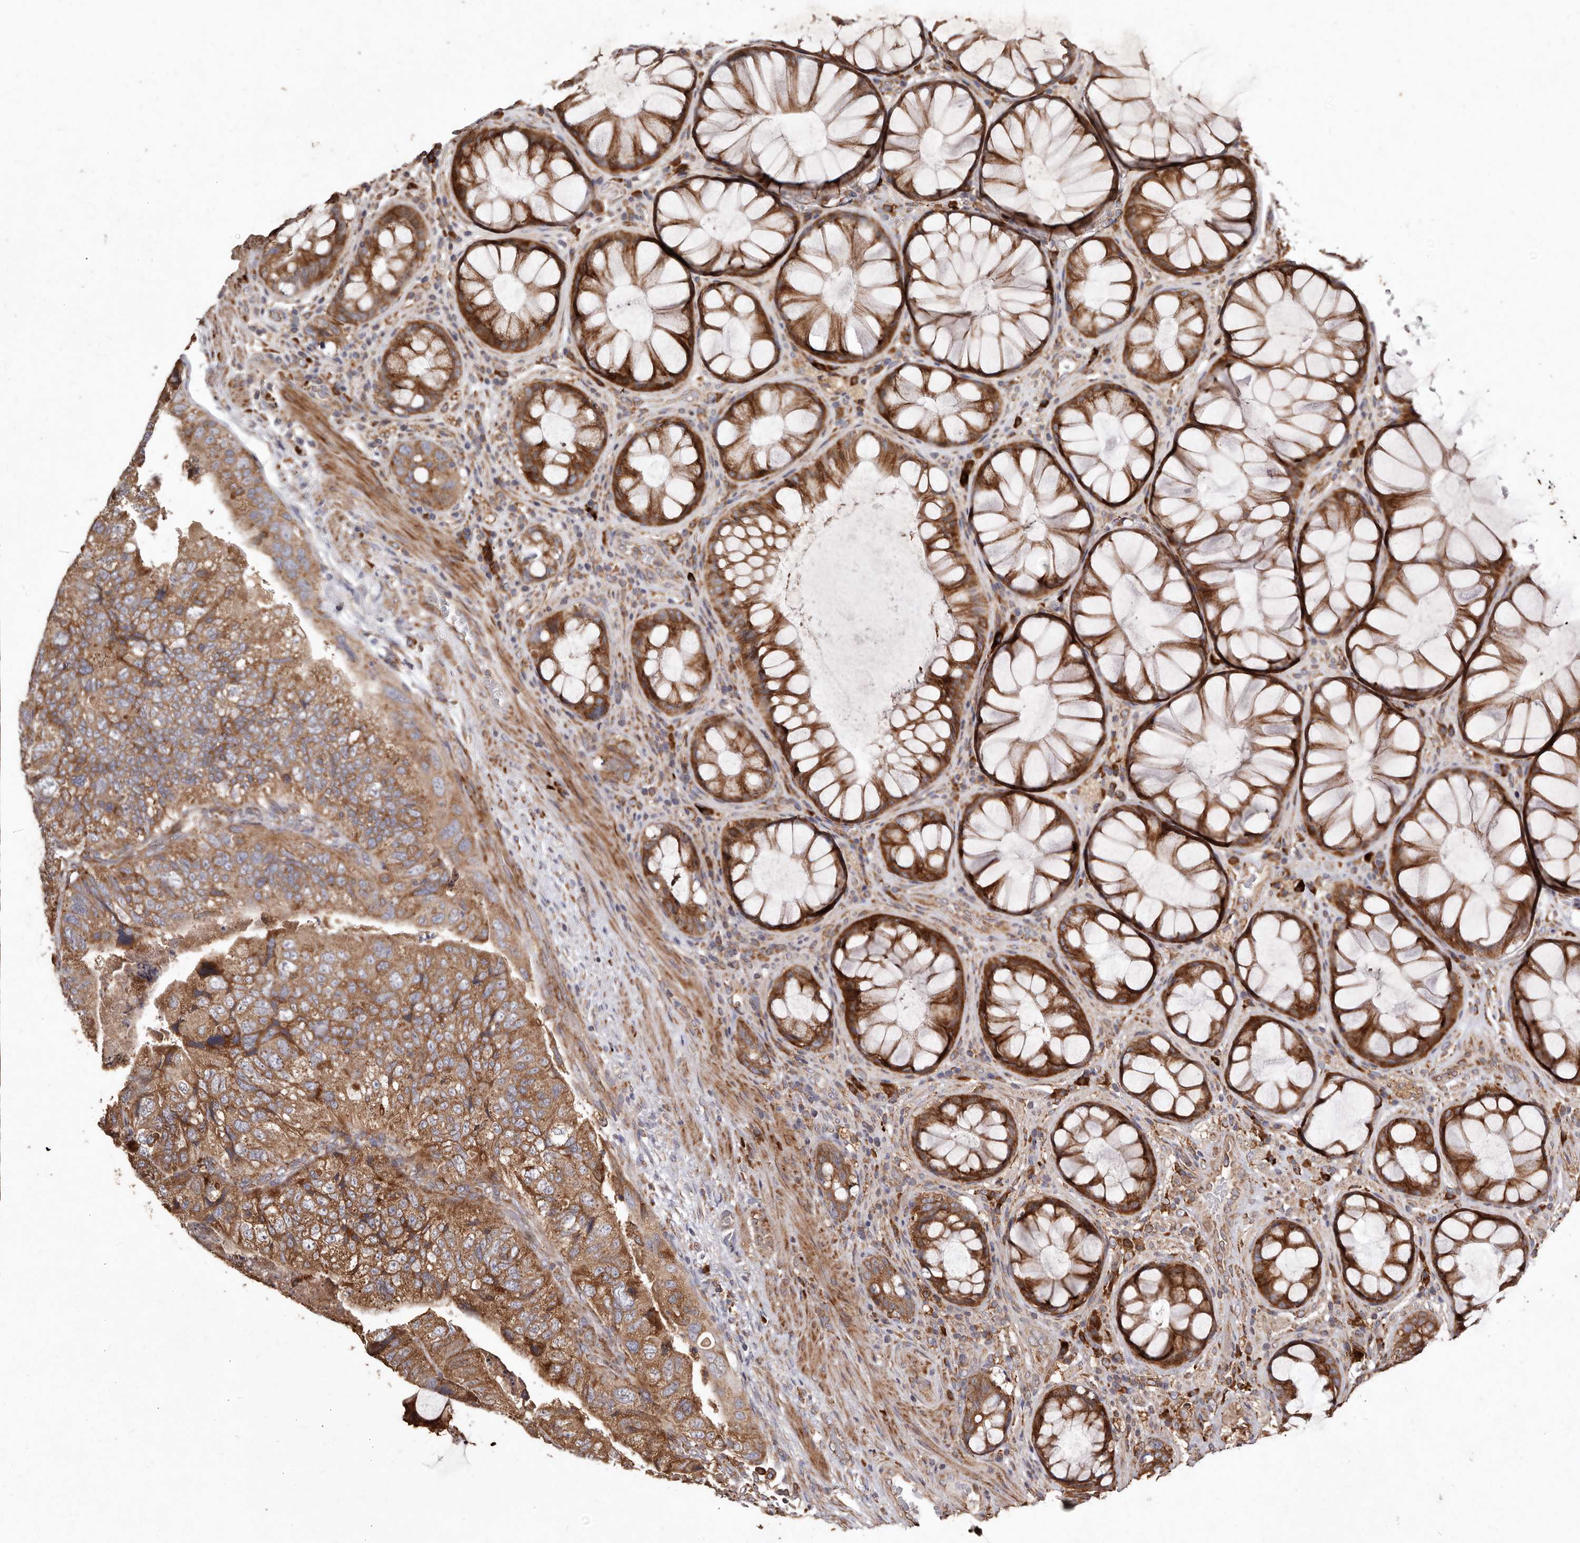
{"staining": {"intensity": "moderate", "quantity": ">75%", "location": "cytoplasmic/membranous"}, "tissue": "colorectal cancer", "cell_type": "Tumor cells", "image_type": "cancer", "snomed": [{"axis": "morphology", "description": "Adenocarcinoma, NOS"}, {"axis": "topography", "description": "Rectum"}], "caption": "About >75% of tumor cells in human colorectal cancer (adenocarcinoma) show moderate cytoplasmic/membranous protein positivity as visualized by brown immunohistochemical staining.", "gene": "STEAP2", "patient": {"sex": "male", "age": 63}}